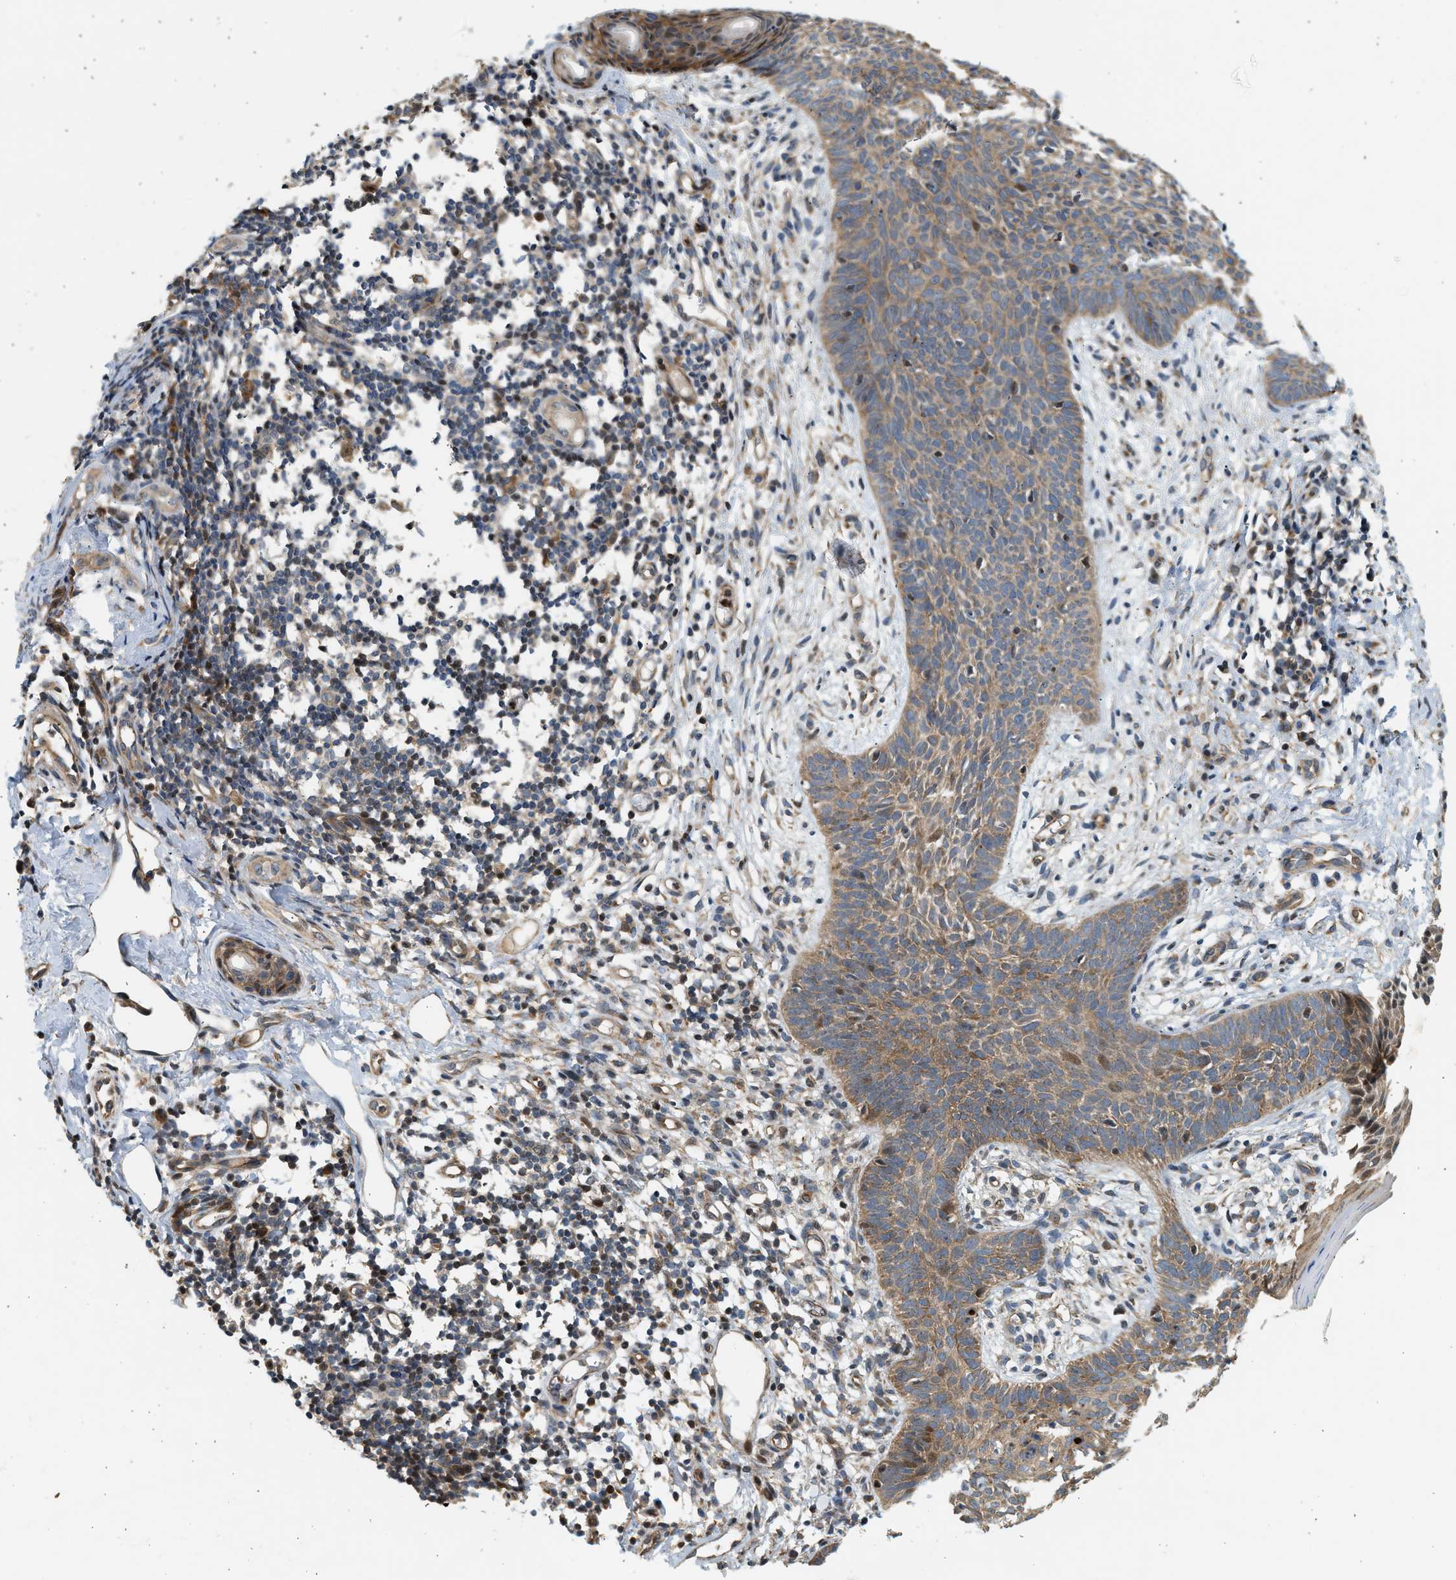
{"staining": {"intensity": "moderate", "quantity": ">75%", "location": "cytoplasmic/membranous"}, "tissue": "skin cancer", "cell_type": "Tumor cells", "image_type": "cancer", "snomed": [{"axis": "morphology", "description": "Basal cell carcinoma"}, {"axis": "topography", "description": "Skin"}], "caption": "Basal cell carcinoma (skin) stained for a protein reveals moderate cytoplasmic/membranous positivity in tumor cells. The staining was performed using DAB, with brown indicating positive protein expression. Nuclei are stained blue with hematoxylin.", "gene": "NRSN2", "patient": {"sex": "male", "age": 60}}